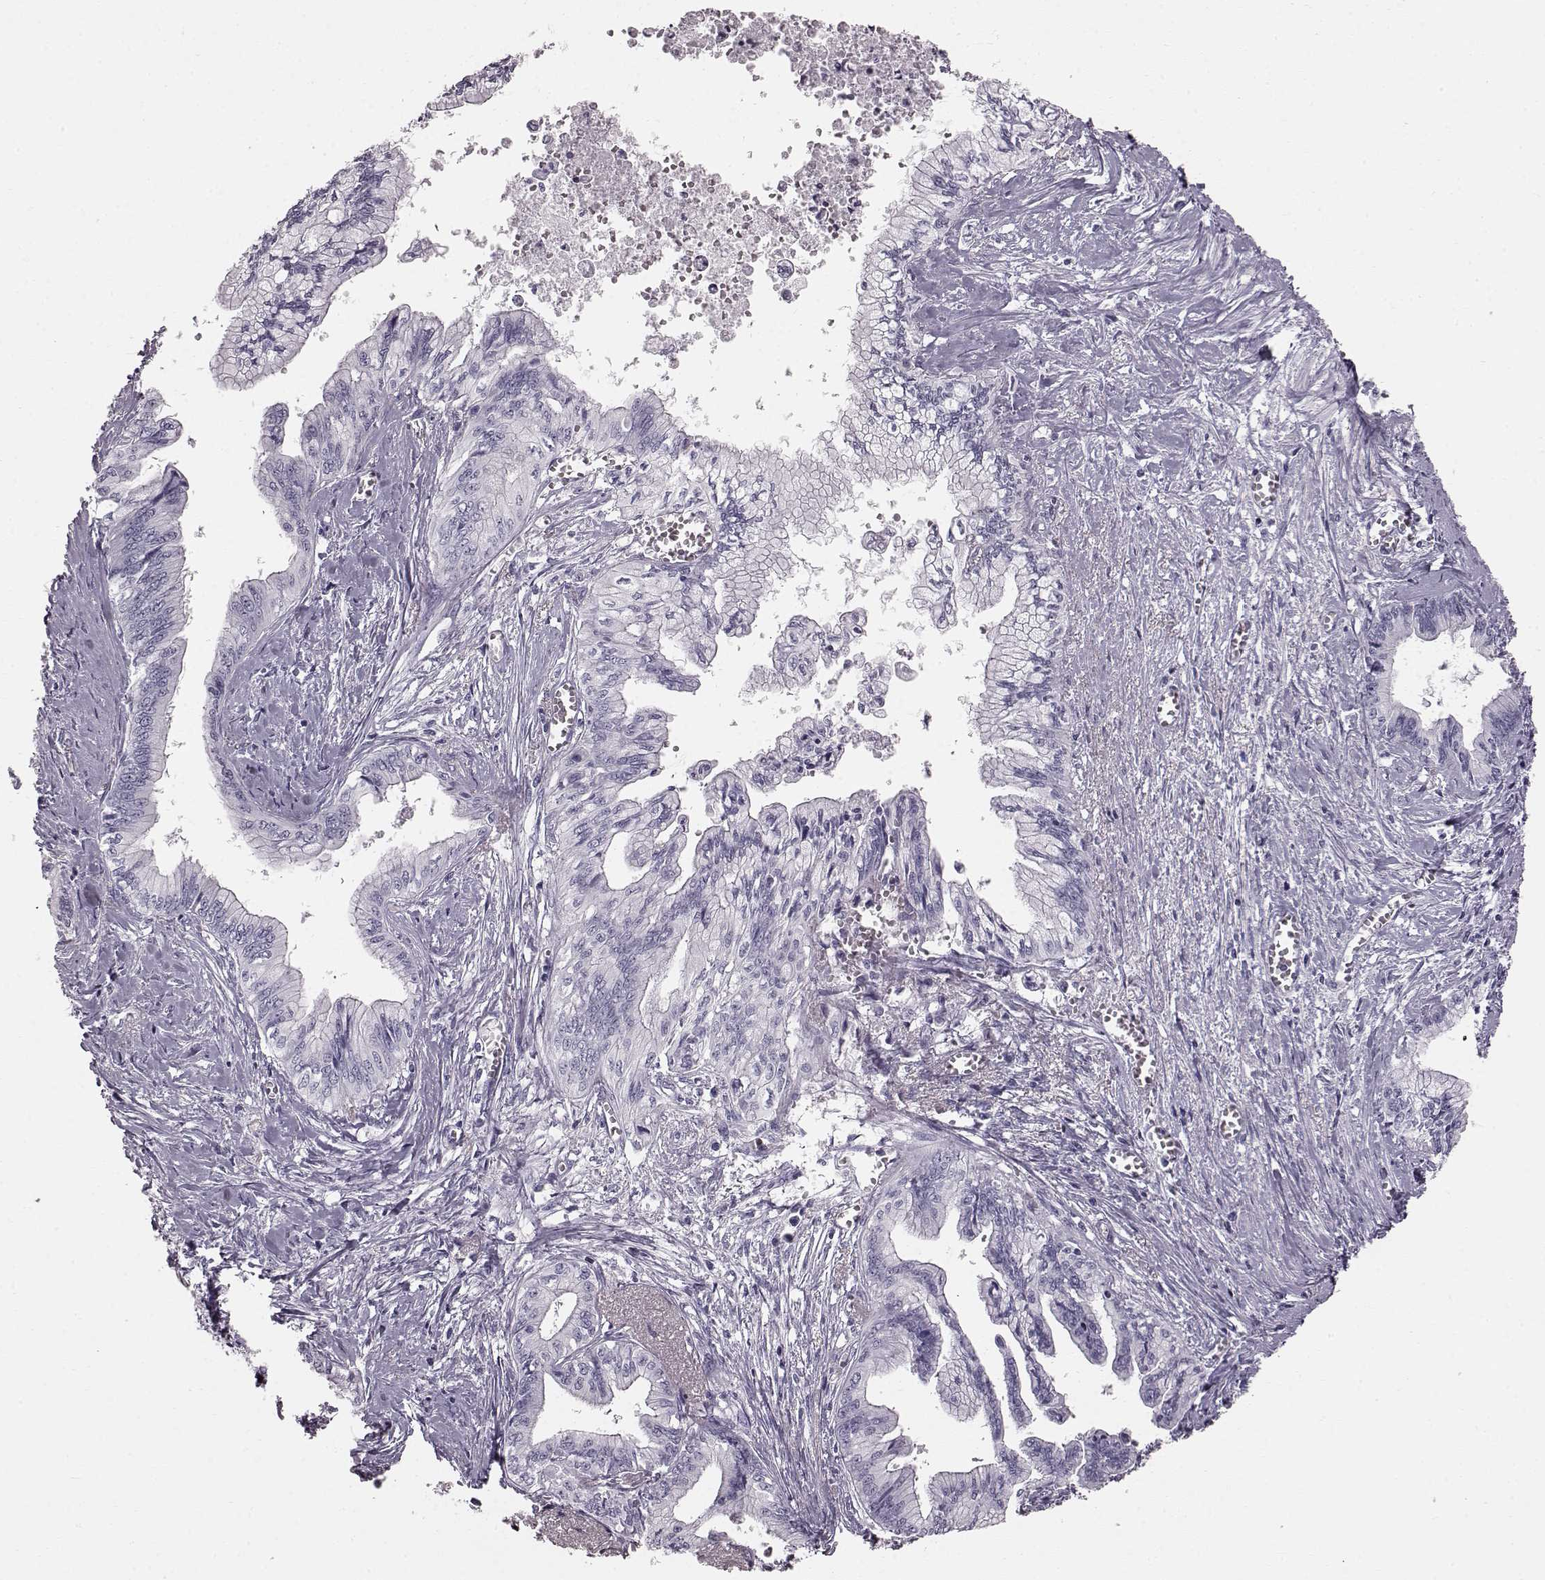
{"staining": {"intensity": "negative", "quantity": "none", "location": "none"}, "tissue": "pancreatic cancer", "cell_type": "Tumor cells", "image_type": "cancer", "snomed": [{"axis": "morphology", "description": "Adenocarcinoma, NOS"}, {"axis": "topography", "description": "Pancreas"}], "caption": "The immunohistochemistry histopathology image has no significant positivity in tumor cells of pancreatic cancer (adenocarcinoma) tissue.", "gene": "TCHHL1", "patient": {"sex": "female", "age": 61}}